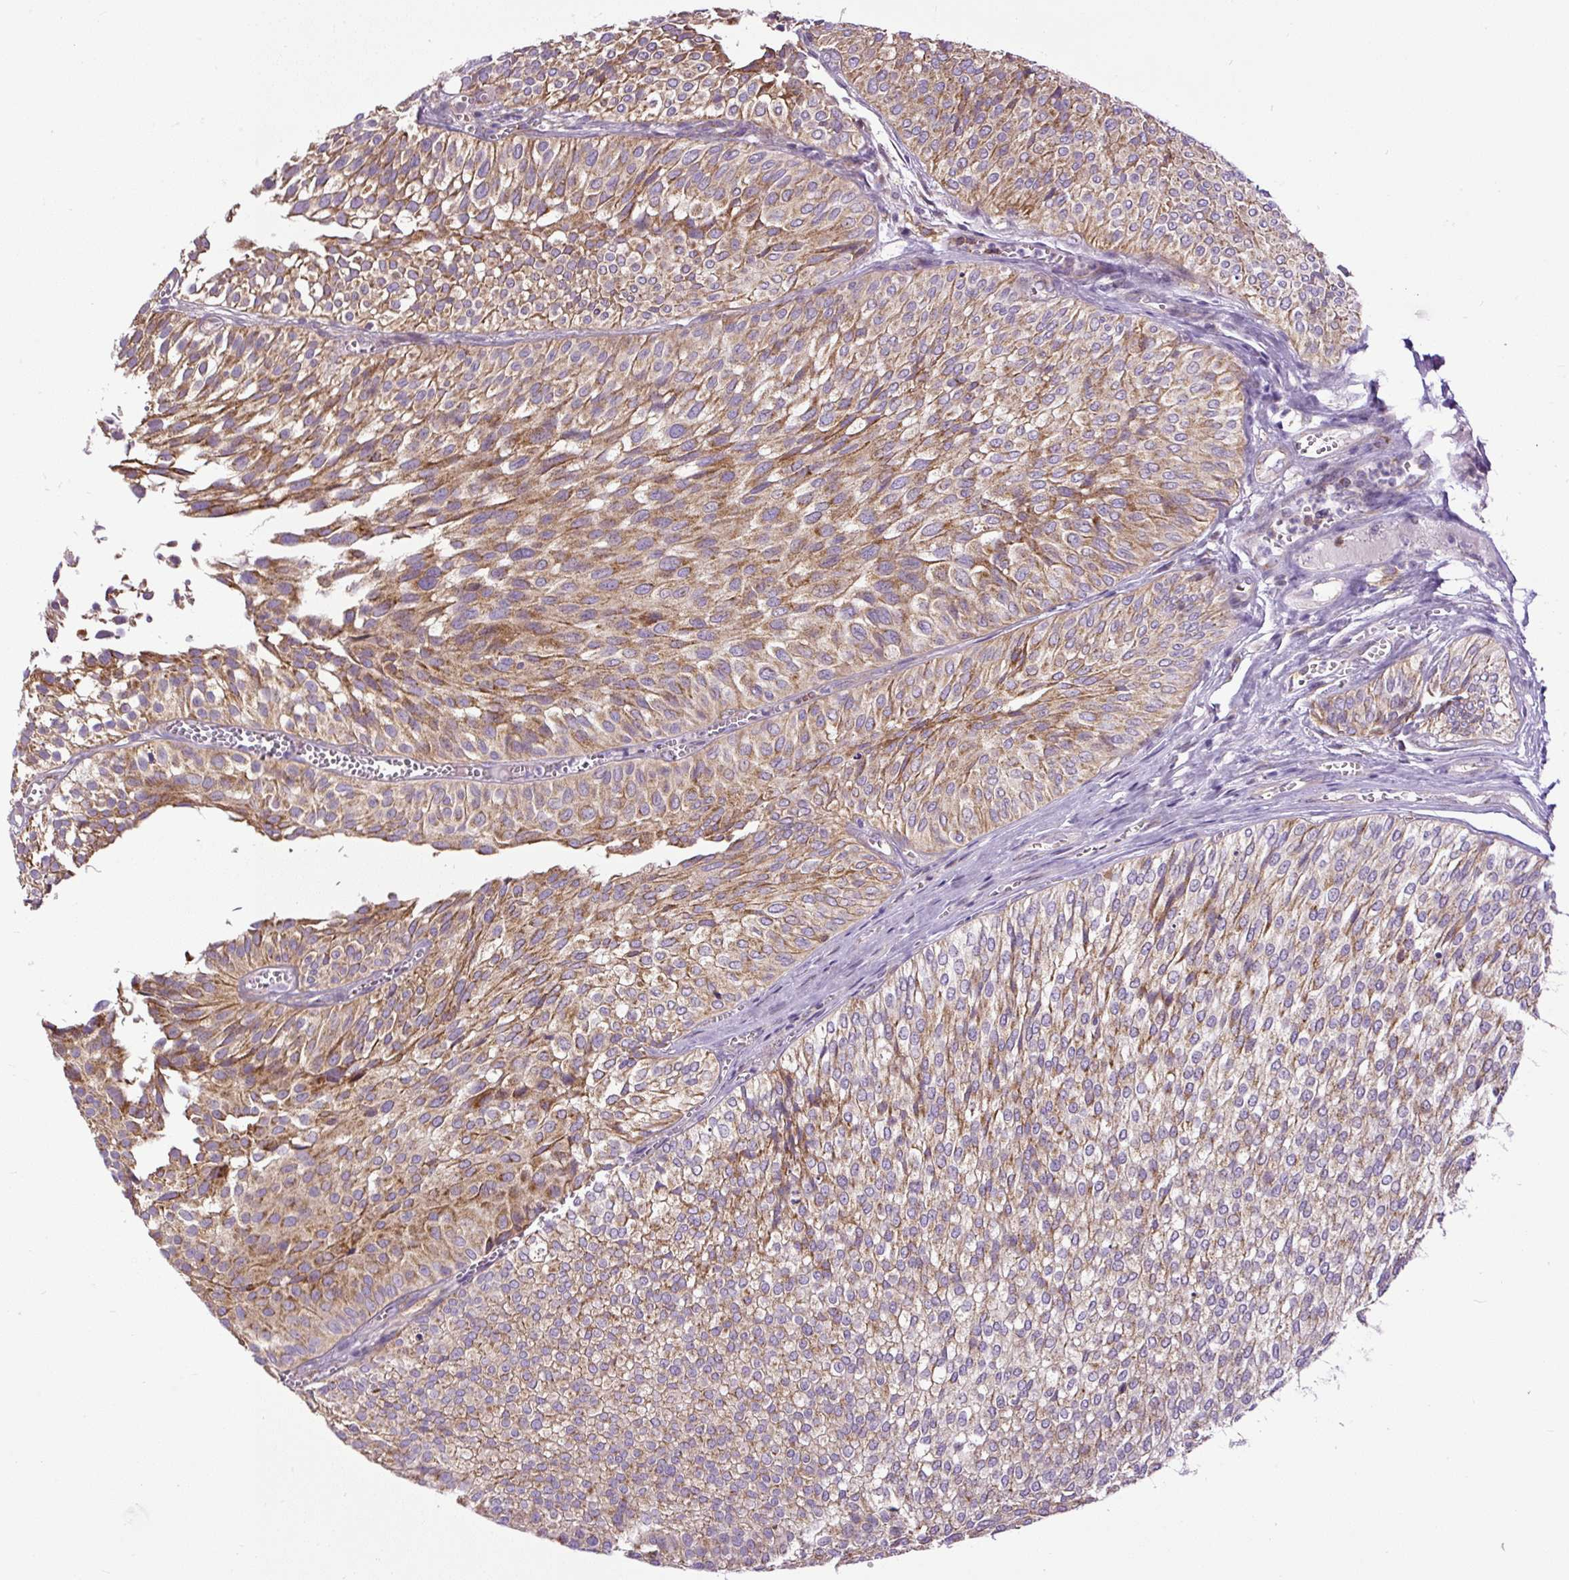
{"staining": {"intensity": "moderate", "quantity": ">75%", "location": "cytoplasmic/membranous"}, "tissue": "urothelial cancer", "cell_type": "Tumor cells", "image_type": "cancer", "snomed": [{"axis": "morphology", "description": "Urothelial carcinoma, Low grade"}, {"axis": "topography", "description": "Urinary bladder"}], "caption": "Immunohistochemistry staining of low-grade urothelial carcinoma, which demonstrates medium levels of moderate cytoplasmic/membranous expression in about >75% of tumor cells indicating moderate cytoplasmic/membranous protein staining. The staining was performed using DAB (brown) for protein detection and nuclei were counterstained in hematoxylin (blue).", "gene": "TM2D3", "patient": {"sex": "male", "age": 91}}